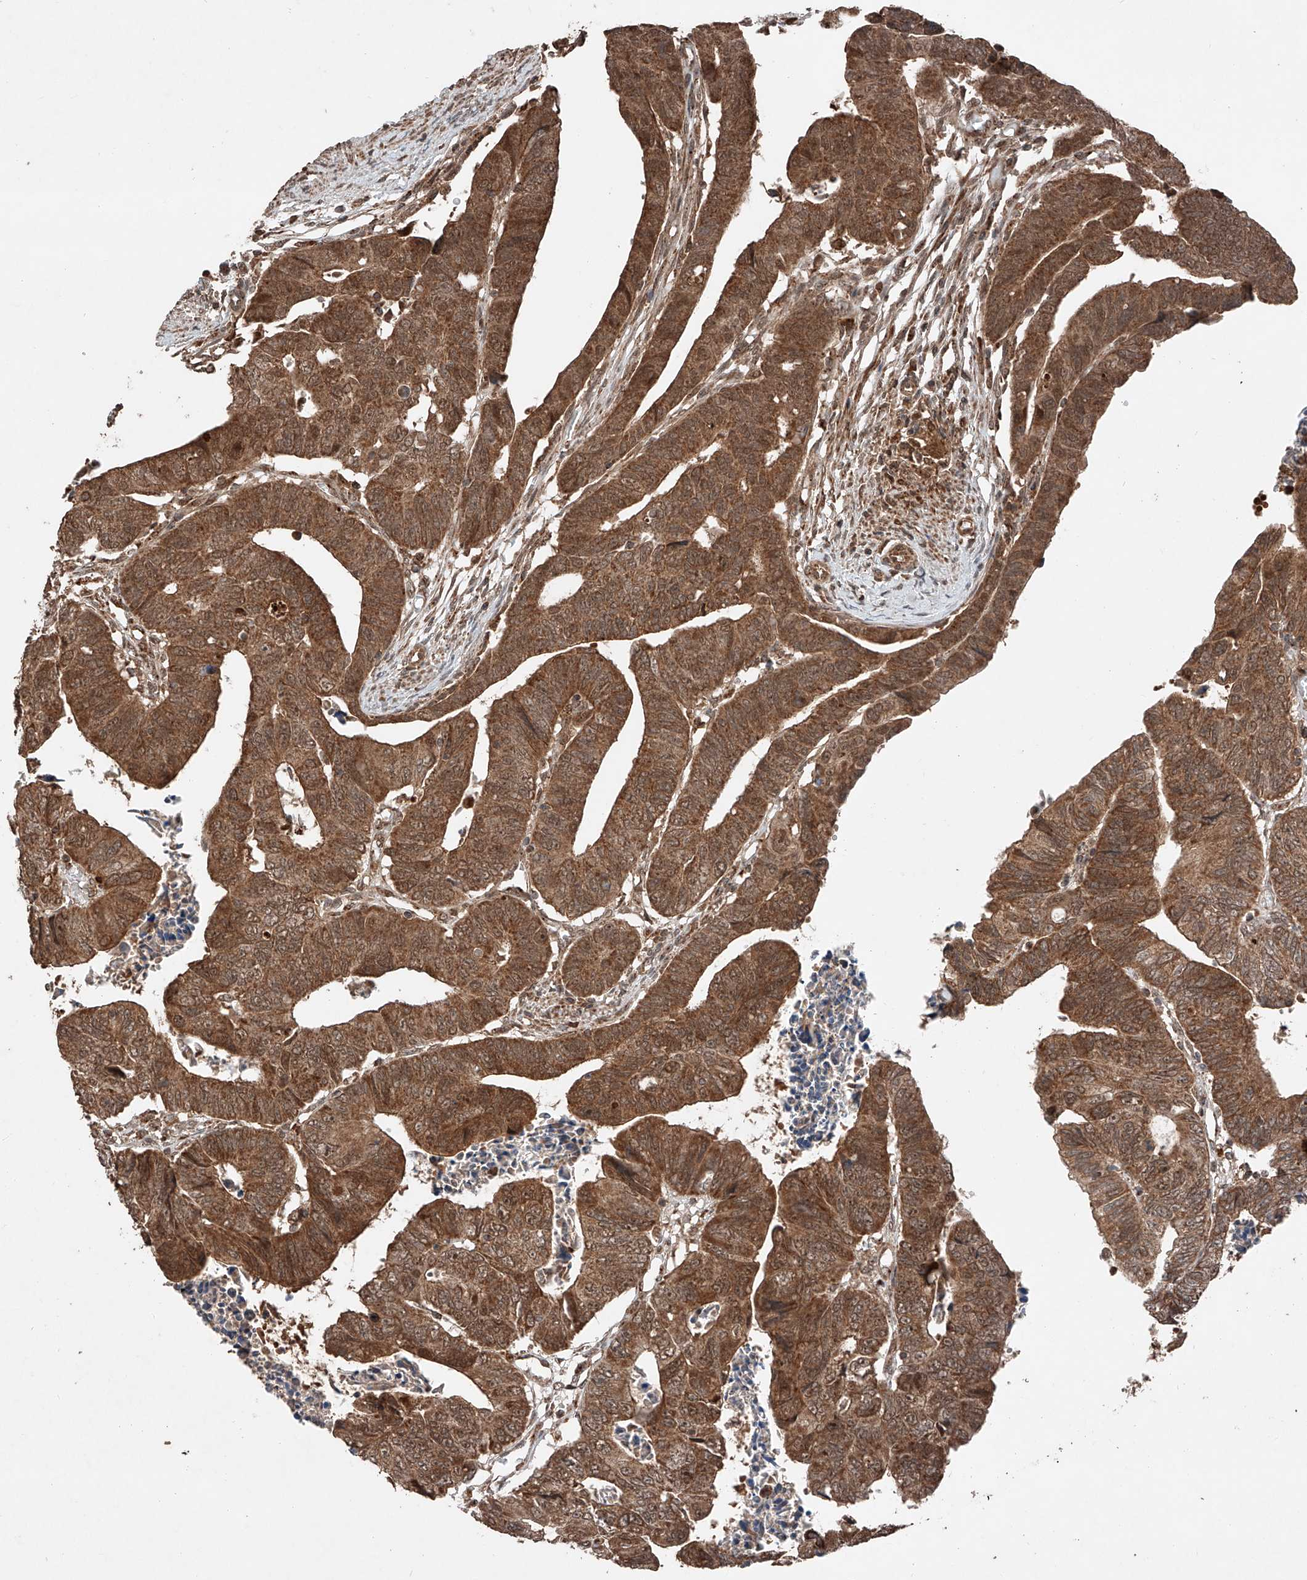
{"staining": {"intensity": "moderate", "quantity": ">75%", "location": "cytoplasmic/membranous"}, "tissue": "colorectal cancer", "cell_type": "Tumor cells", "image_type": "cancer", "snomed": [{"axis": "morphology", "description": "Adenocarcinoma, NOS"}, {"axis": "topography", "description": "Rectum"}], "caption": "Approximately >75% of tumor cells in human colorectal cancer (adenocarcinoma) display moderate cytoplasmic/membranous protein staining as visualized by brown immunohistochemical staining.", "gene": "ZSCAN29", "patient": {"sex": "female", "age": 65}}